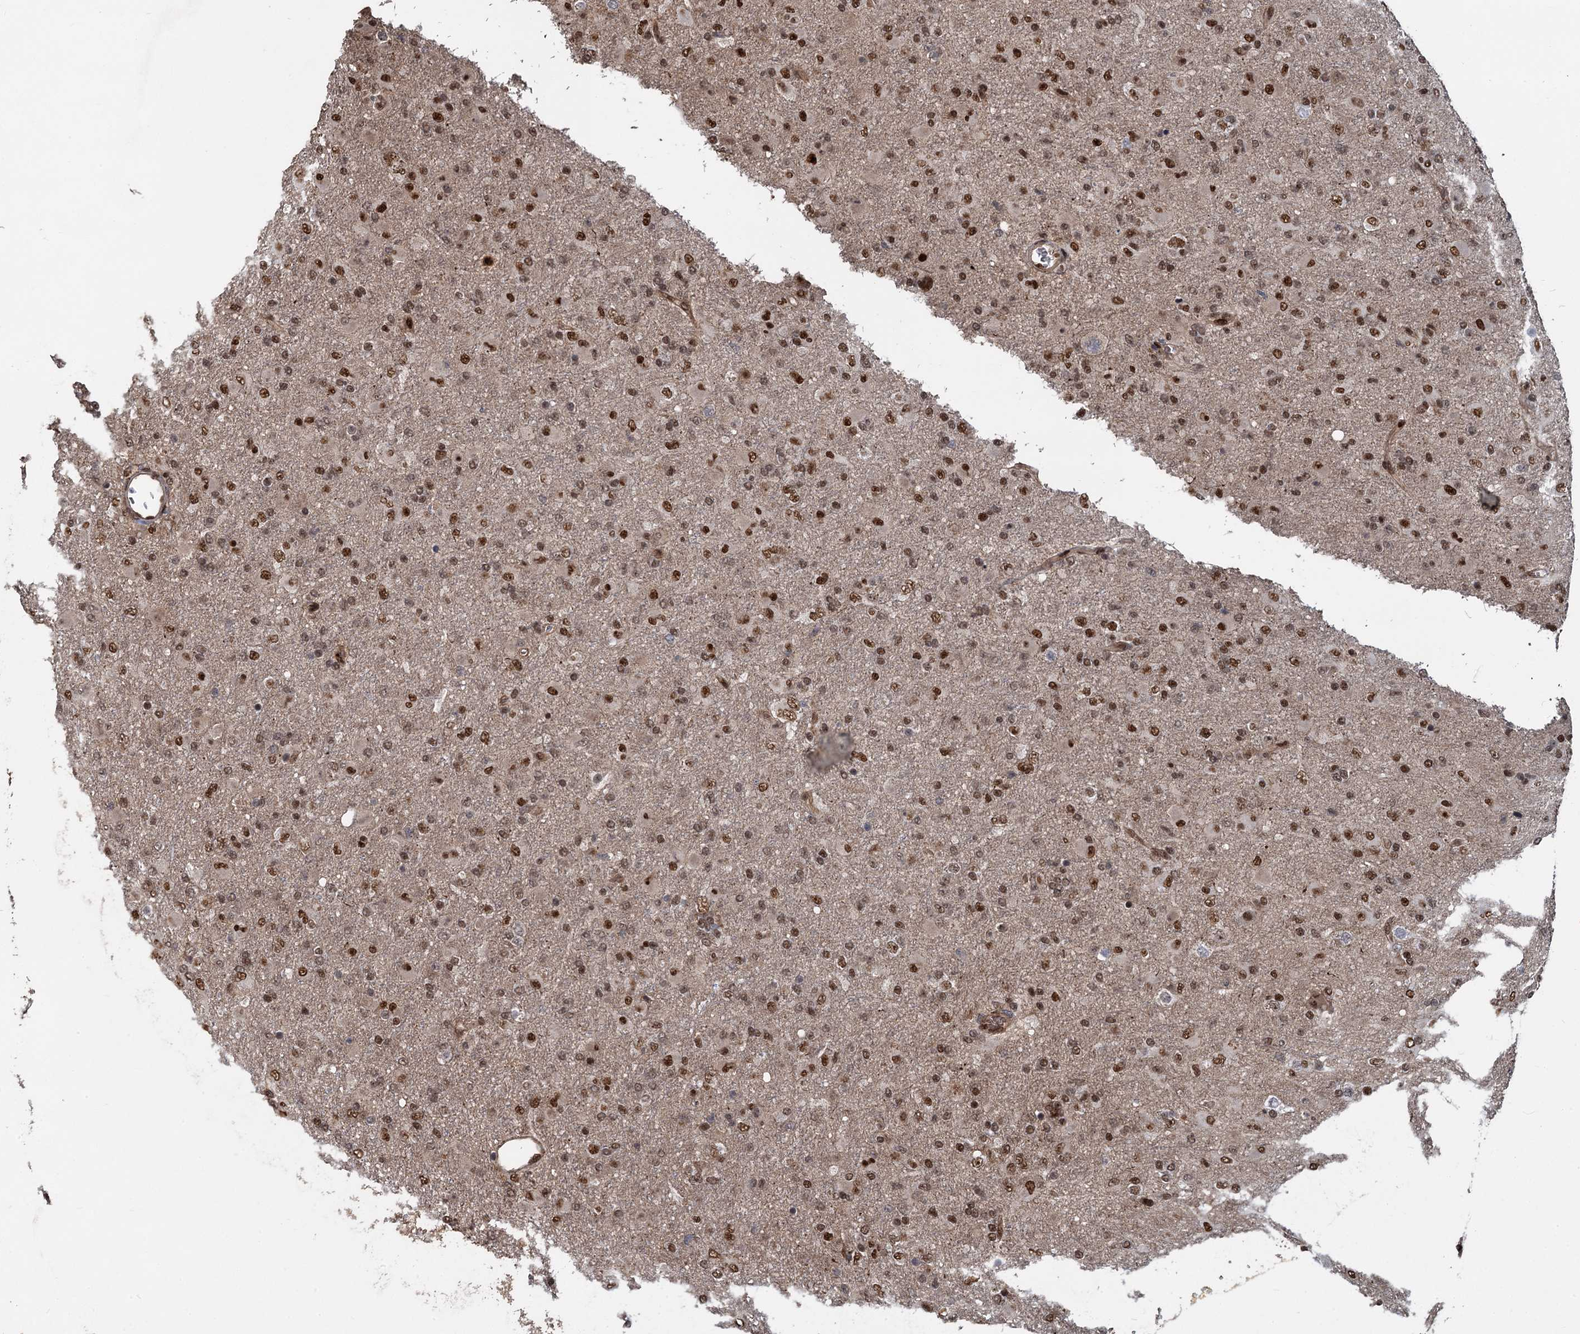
{"staining": {"intensity": "moderate", "quantity": ">75%", "location": "nuclear"}, "tissue": "glioma", "cell_type": "Tumor cells", "image_type": "cancer", "snomed": [{"axis": "morphology", "description": "Glioma, malignant, Low grade"}, {"axis": "topography", "description": "Brain"}], "caption": "Malignant glioma (low-grade) stained with a protein marker reveals moderate staining in tumor cells.", "gene": "ANKRD49", "patient": {"sex": "male", "age": 65}}